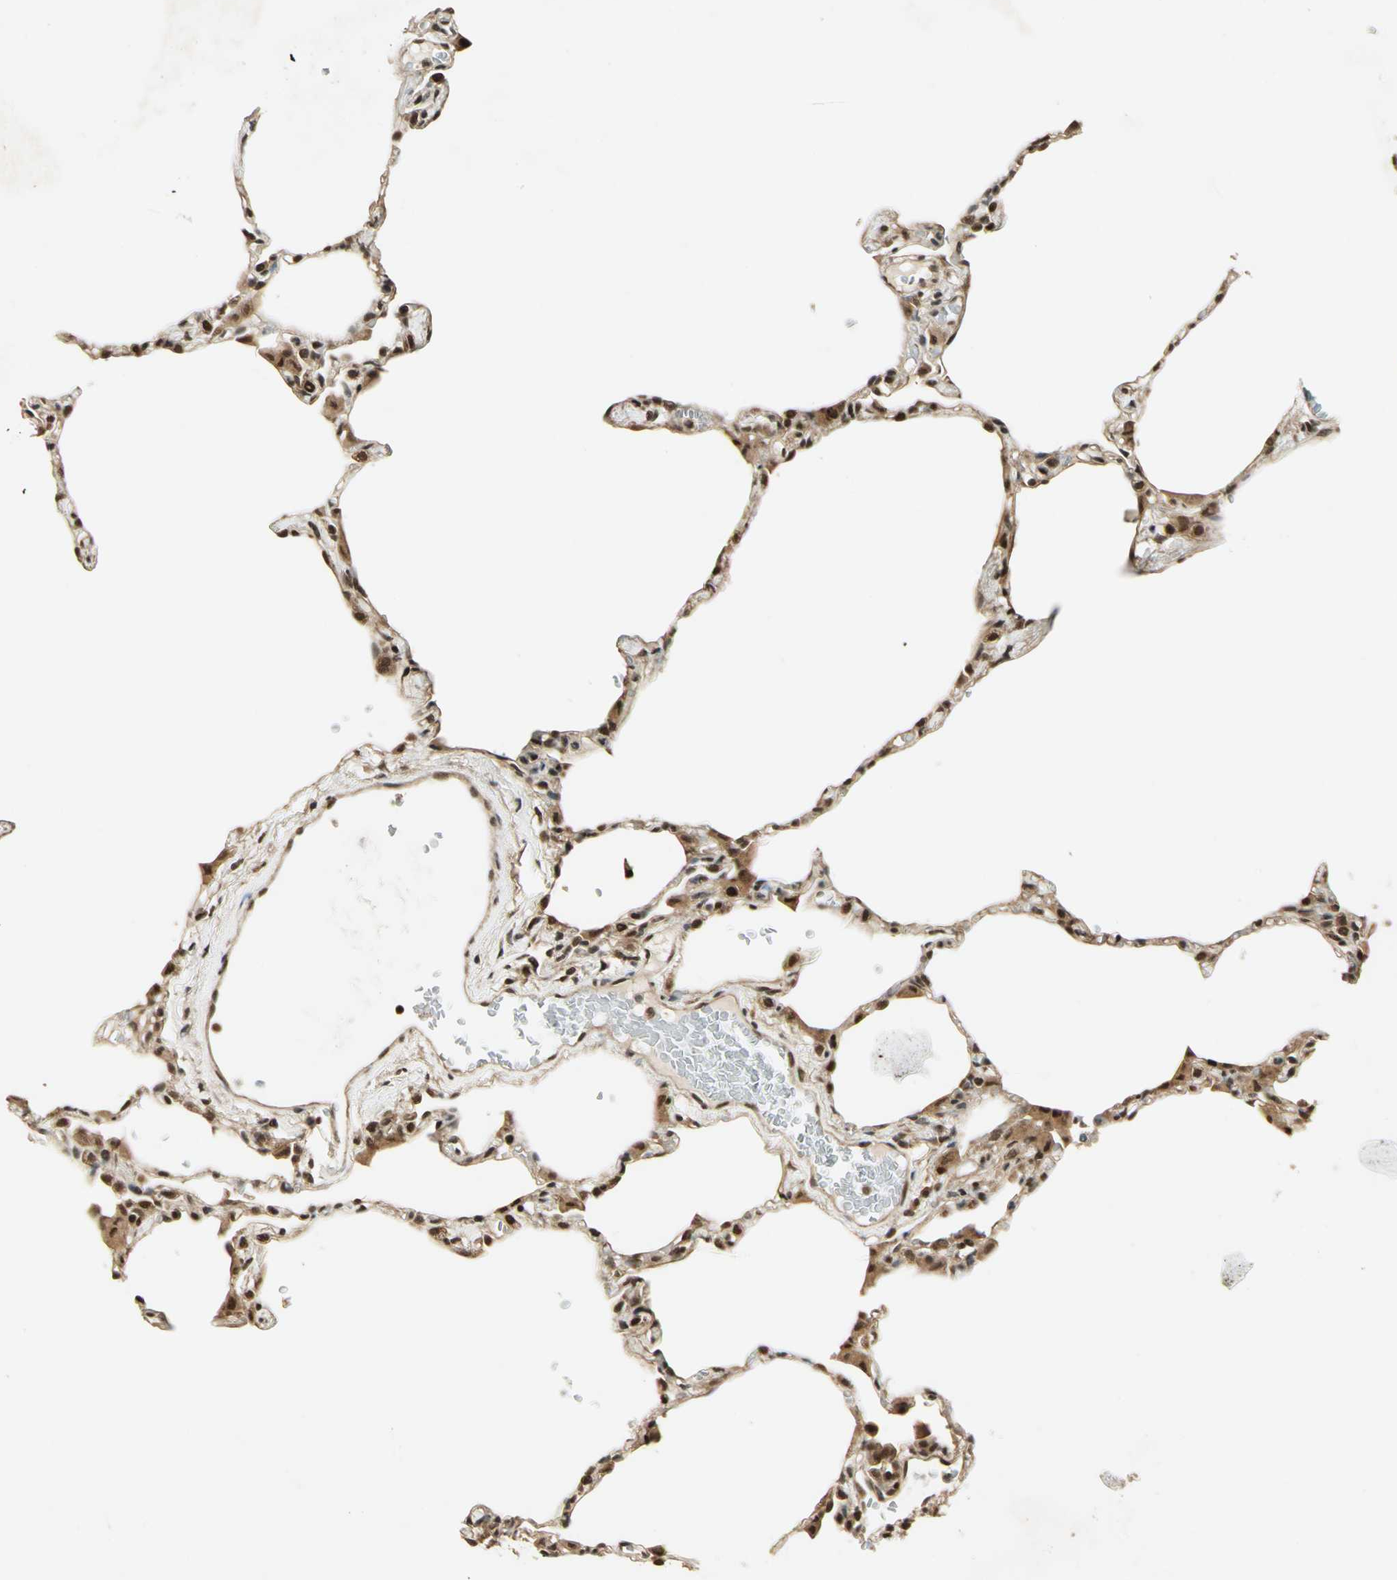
{"staining": {"intensity": "strong", "quantity": ">75%", "location": "cytoplasmic/membranous,nuclear"}, "tissue": "lung", "cell_type": "Alveolar cells", "image_type": "normal", "snomed": [{"axis": "morphology", "description": "Normal tissue, NOS"}, {"axis": "topography", "description": "Lung"}], "caption": "Protein analysis of normal lung demonstrates strong cytoplasmic/membranous,nuclear positivity in approximately >75% of alveolar cells.", "gene": "PSMC3", "patient": {"sex": "female", "age": 49}}